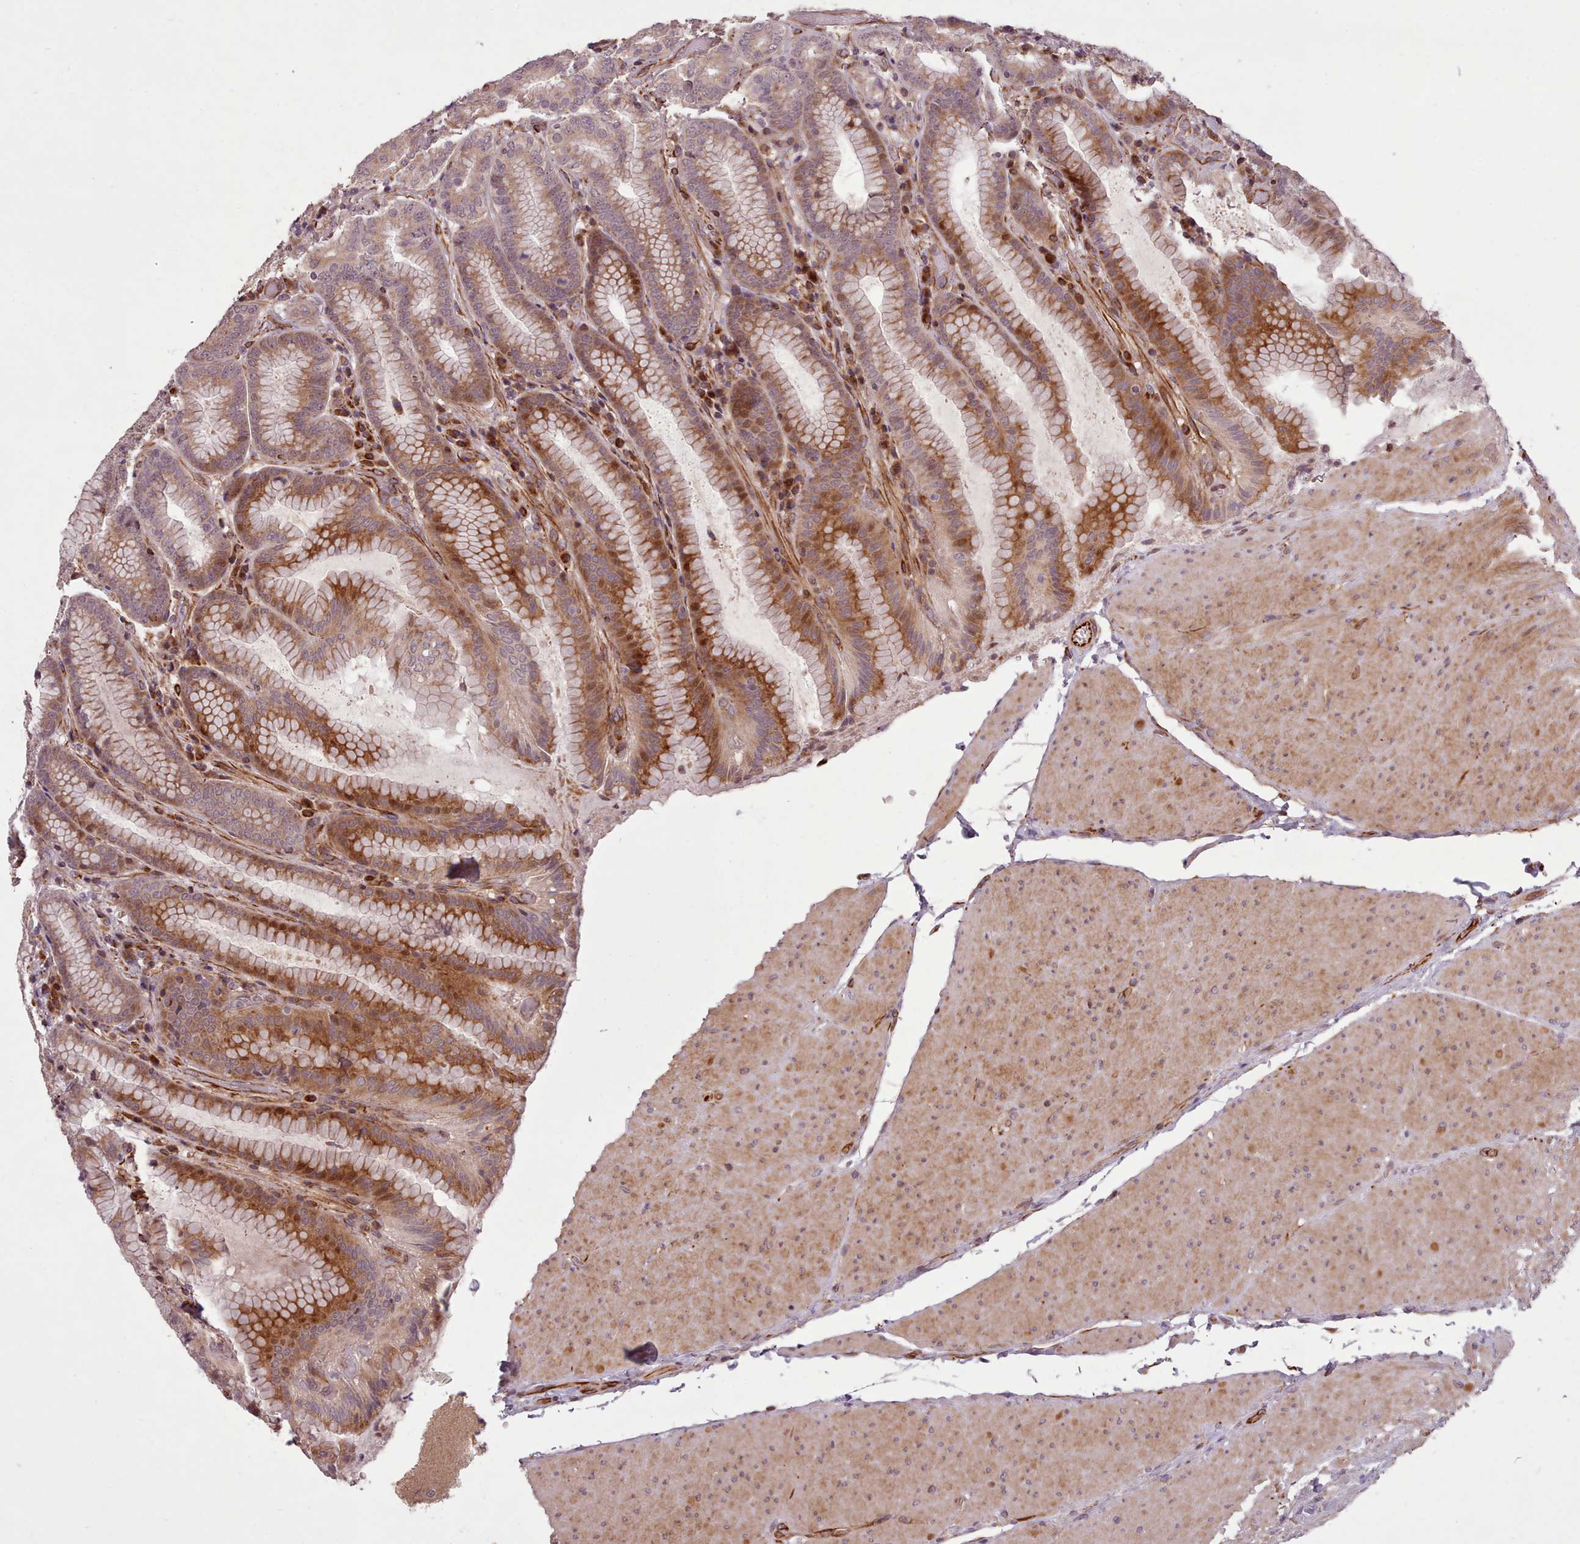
{"staining": {"intensity": "strong", "quantity": "25%-75%", "location": "cytoplasmic/membranous"}, "tissue": "stomach", "cell_type": "Glandular cells", "image_type": "normal", "snomed": [{"axis": "morphology", "description": "Normal tissue, NOS"}, {"axis": "topography", "description": "Stomach, upper"}, {"axis": "topography", "description": "Stomach, lower"}], "caption": "Glandular cells show high levels of strong cytoplasmic/membranous positivity in approximately 25%-75% of cells in benign stomach. The protein of interest is shown in brown color, while the nuclei are stained blue.", "gene": "GBGT1", "patient": {"sex": "female", "age": 76}}